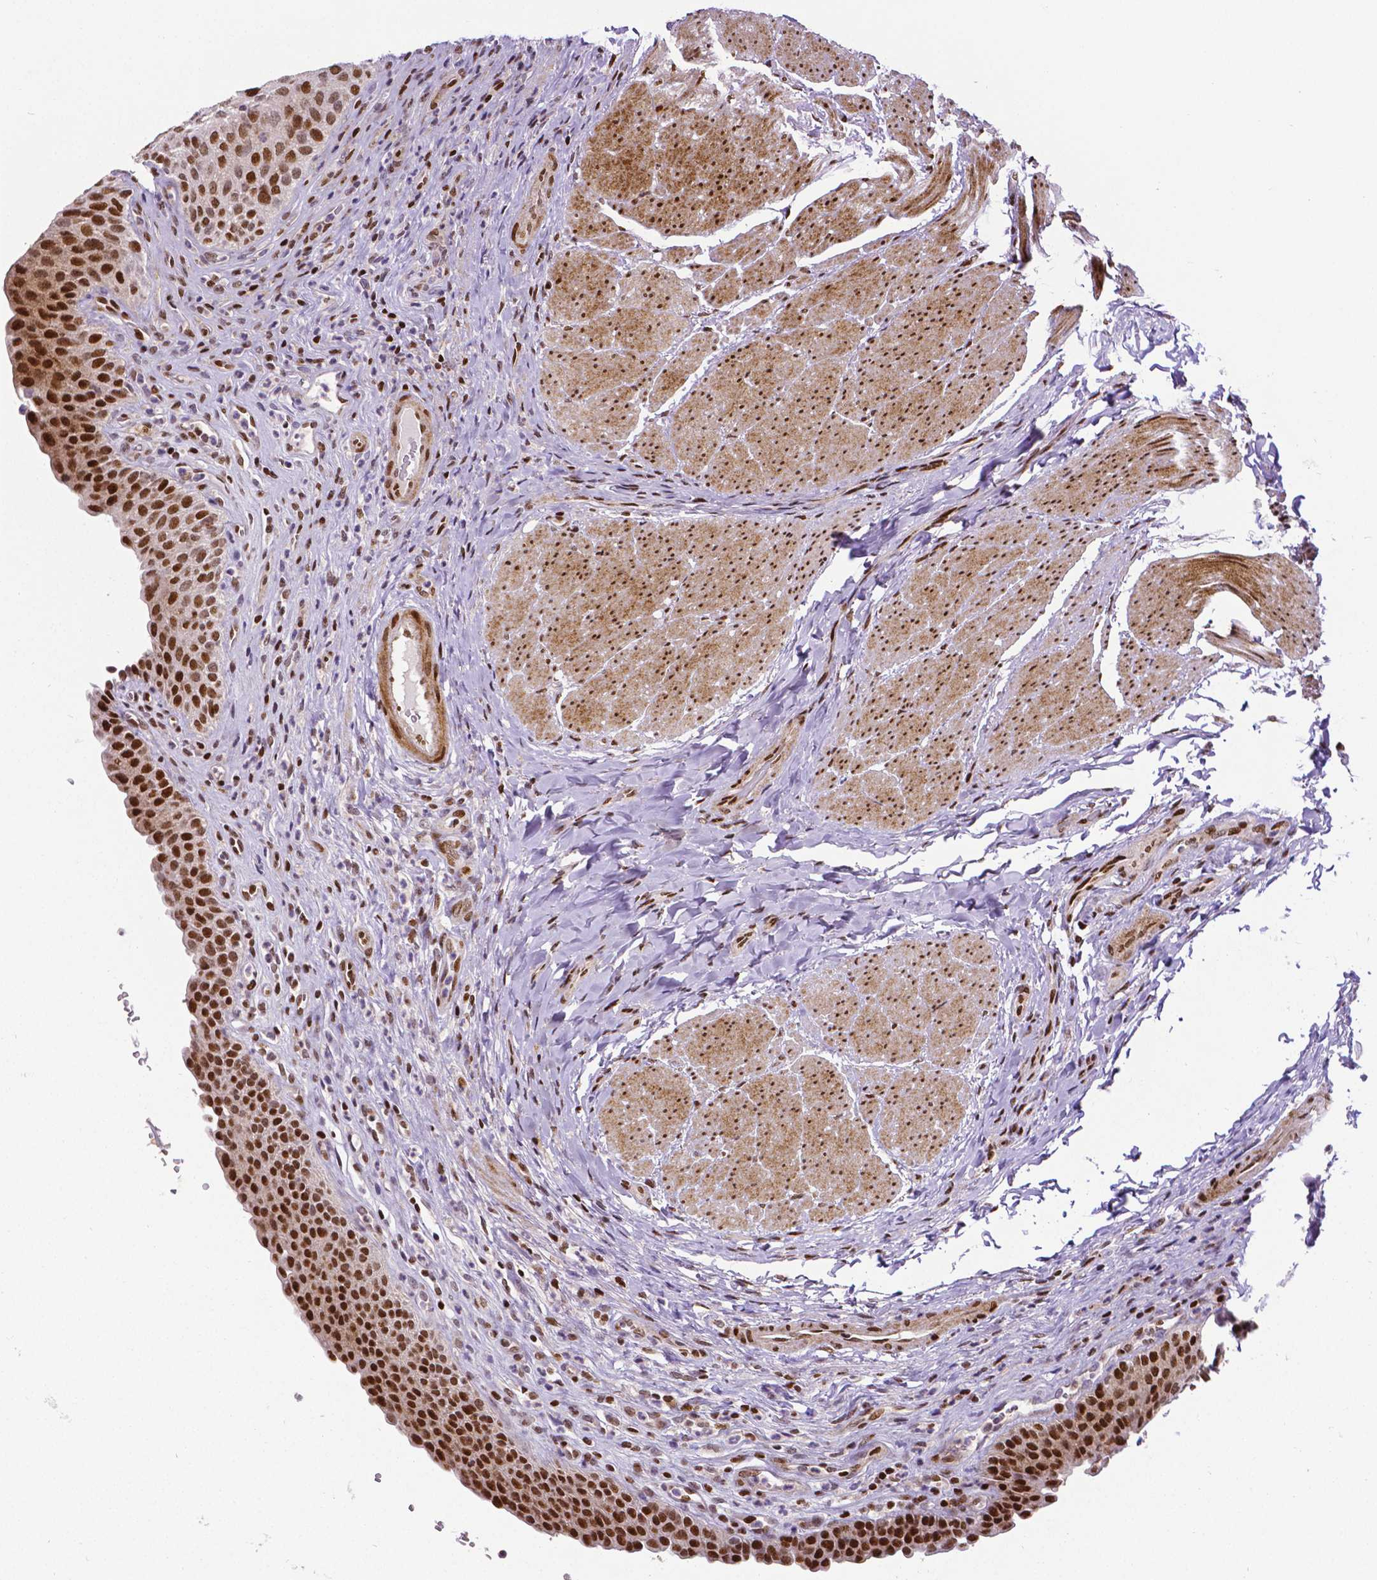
{"staining": {"intensity": "strong", "quantity": ">75%", "location": "nuclear"}, "tissue": "urinary bladder", "cell_type": "Urothelial cells", "image_type": "normal", "snomed": [{"axis": "morphology", "description": "Normal tissue, NOS"}, {"axis": "topography", "description": "Urinary bladder"}, {"axis": "topography", "description": "Peripheral nerve tissue"}], "caption": "This micrograph reveals immunohistochemistry (IHC) staining of normal urinary bladder, with high strong nuclear staining in about >75% of urothelial cells.", "gene": "CTCF", "patient": {"sex": "male", "age": 66}}